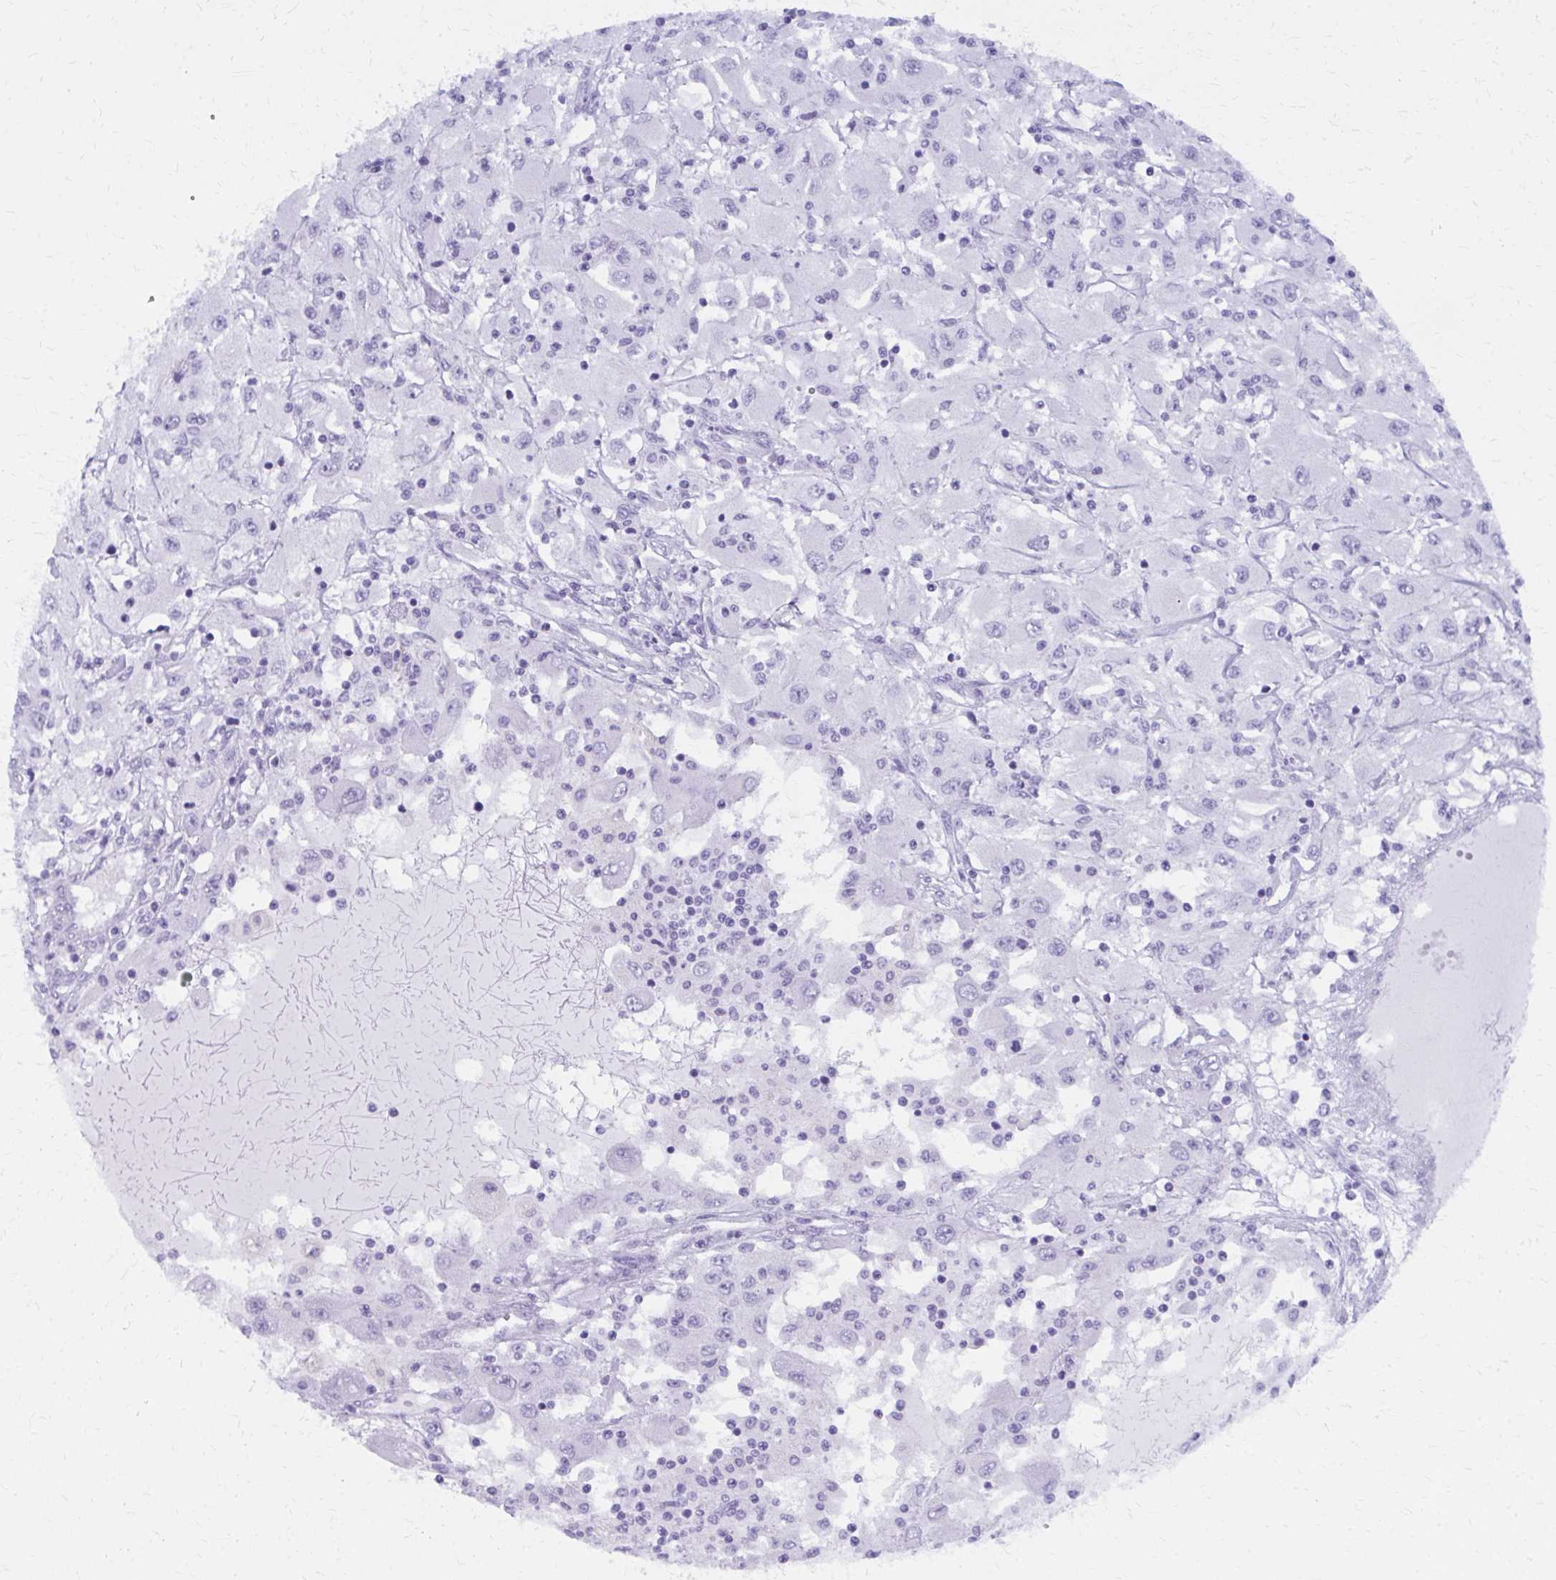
{"staining": {"intensity": "negative", "quantity": "none", "location": "none"}, "tissue": "renal cancer", "cell_type": "Tumor cells", "image_type": "cancer", "snomed": [{"axis": "morphology", "description": "Adenocarcinoma, NOS"}, {"axis": "topography", "description": "Kidney"}], "caption": "A histopathology image of human renal cancer is negative for staining in tumor cells.", "gene": "GFAP", "patient": {"sex": "female", "age": 67}}